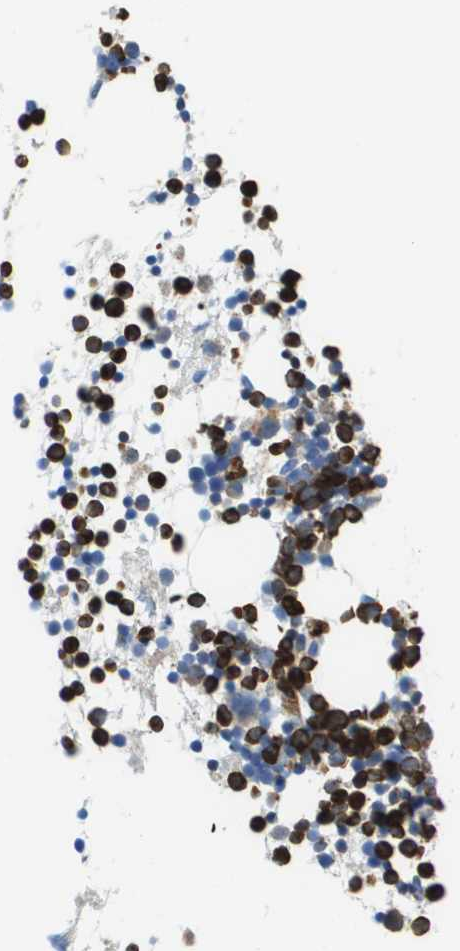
{"staining": {"intensity": "strong", "quantity": "25%-75%", "location": "cytoplasmic/membranous"}, "tissue": "bone marrow", "cell_type": "Hematopoietic cells", "image_type": "normal", "snomed": [{"axis": "morphology", "description": "Normal tissue, NOS"}, {"axis": "morphology", "description": "Inflammation, NOS"}, {"axis": "topography", "description": "Bone marrow"}], "caption": "Strong cytoplasmic/membranous positivity for a protein is seen in approximately 25%-75% of hematopoietic cells of unremarkable bone marrow using immunohistochemistry.", "gene": "DOCK5", "patient": {"sex": "female", "age": 29}}